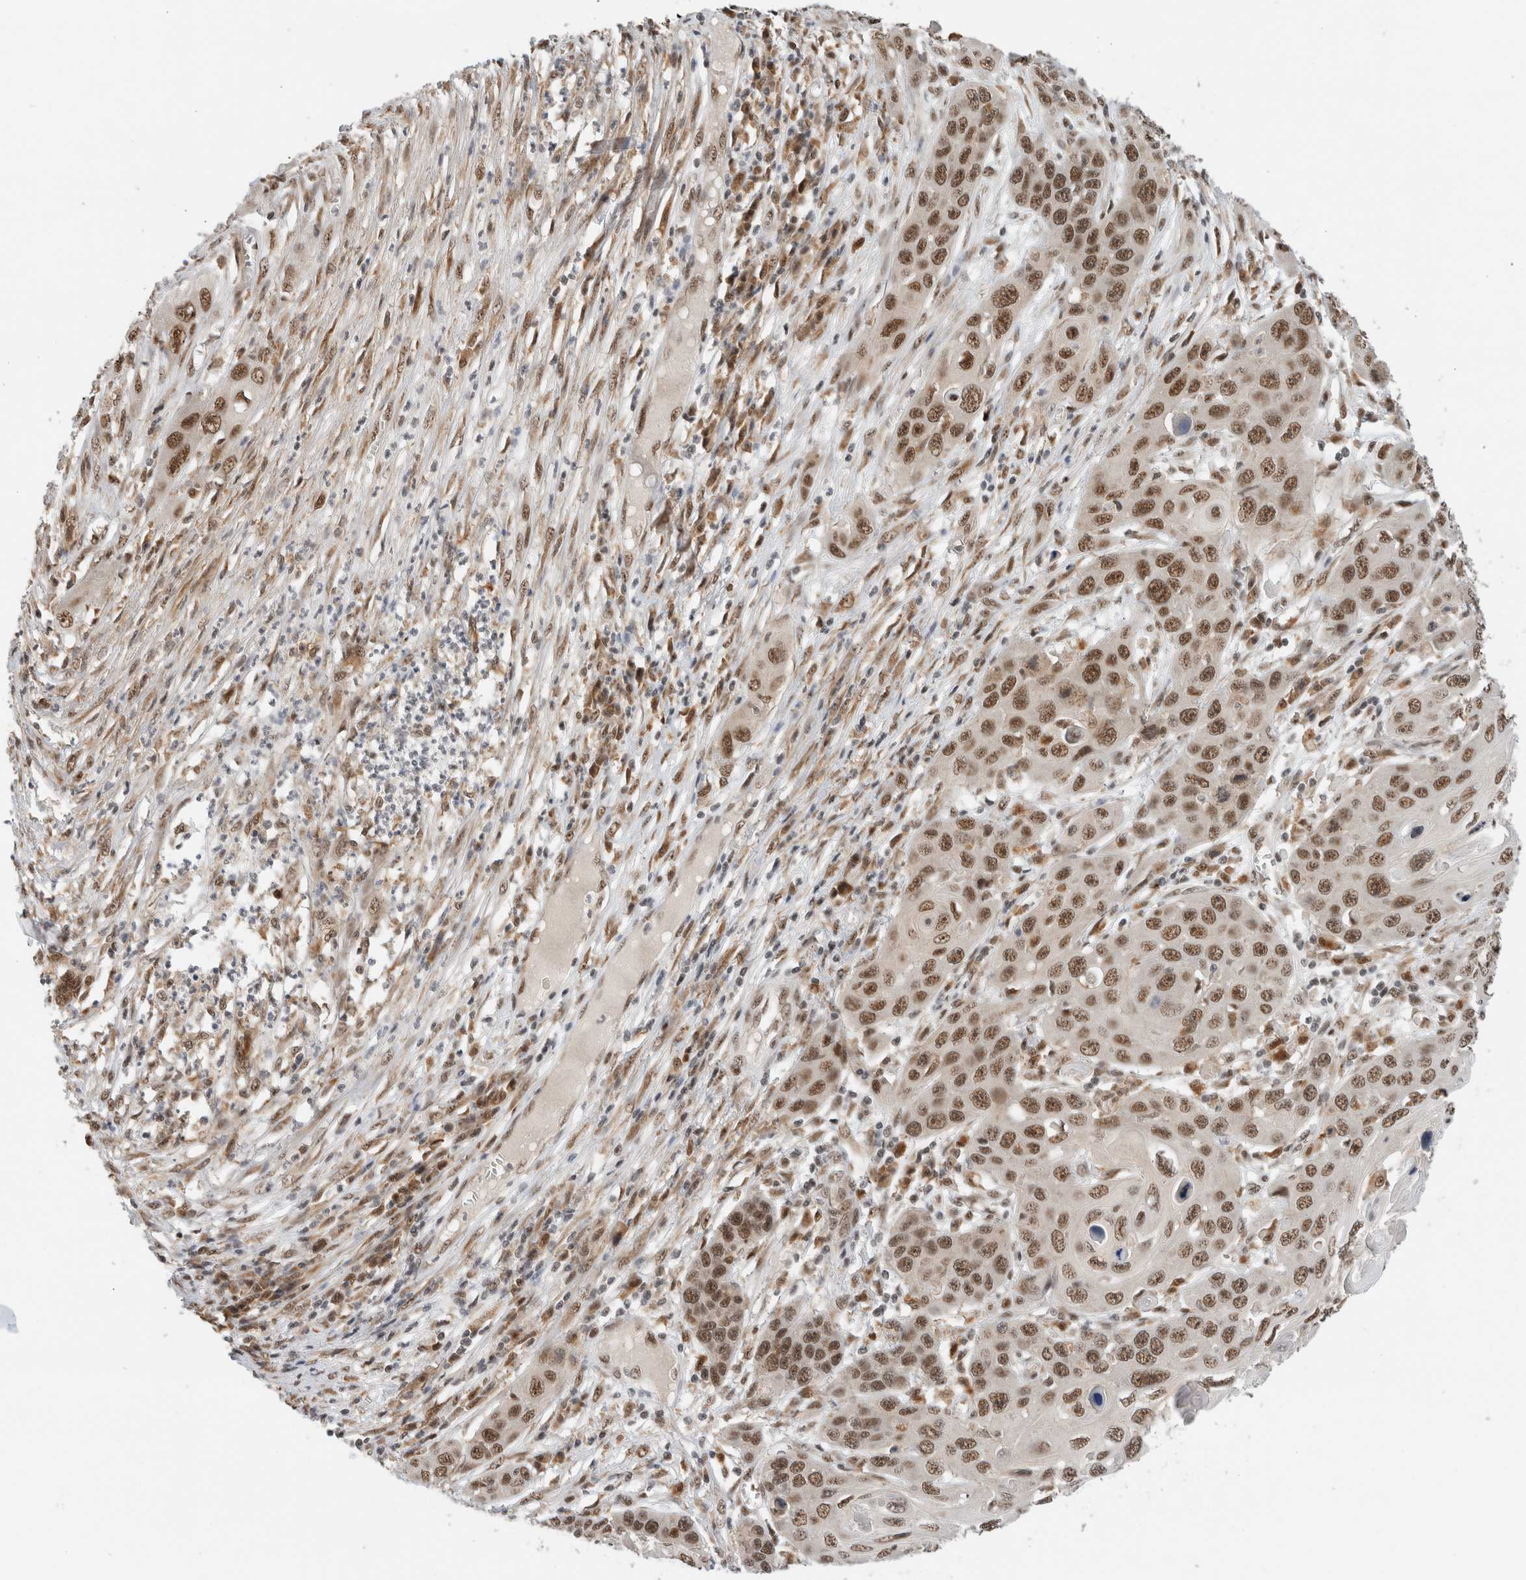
{"staining": {"intensity": "moderate", "quantity": ">75%", "location": "nuclear"}, "tissue": "skin cancer", "cell_type": "Tumor cells", "image_type": "cancer", "snomed": [{"axis": "morphology", "description": "Squamous cell carcinoma, NOS"}, {"axis": "topography", "description": "Skin"}], "caption": "Skin cancer (squamous cell carcinoma) tissue displays moderate nuclear positivity in about >75% of tumor cells, visualized by immunohistochemistry.", "gene": "NCAPG2", "patient": {"sex": "male", "age": 55}}